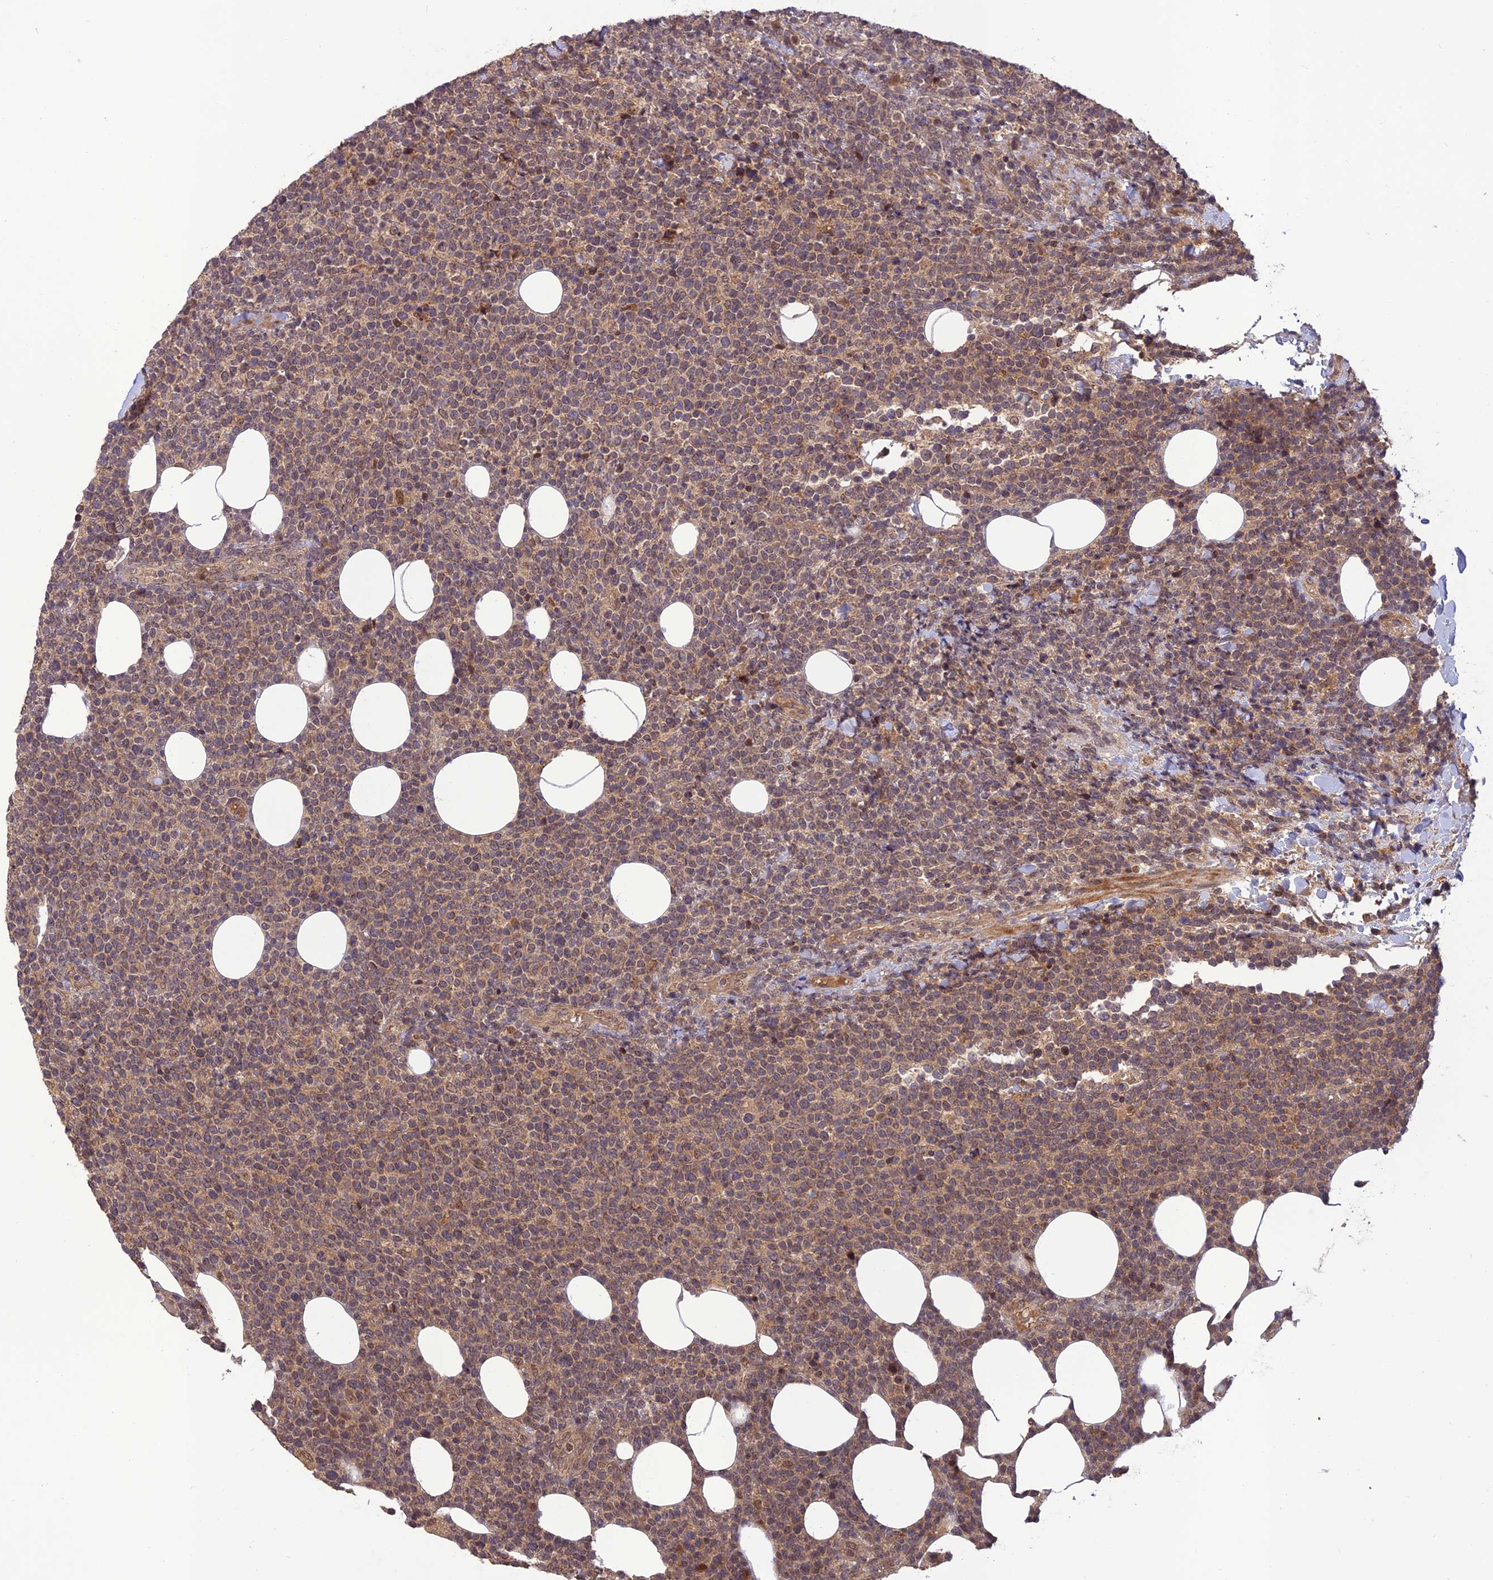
{"staining": {"intensity": "weak", "quantity": "25%-75%", "location": "cytoplasmic/membranous"}, "tissue": "lymphoma", "cell_type": "Tumor cells", "image_type": "cancer", "snomed": [{"axis": "morphology", "description": "Malignant lymphoma, non-Hodgkin's type, High grade"}, {"axis": "topography", "description": "Lymph node"}], "caption": "Immunohistochemistry of human malignant lymphoma, non-Hodgkin's type (high-grade) exhibits low levels of weak cytoplasmic/membranous positivity in approximately 25%-75% of tumor cells. (IHC, brightfield microscopy, high magnification).", "gene": "REV1", "patient": {"sex": "male", "age": 61}}